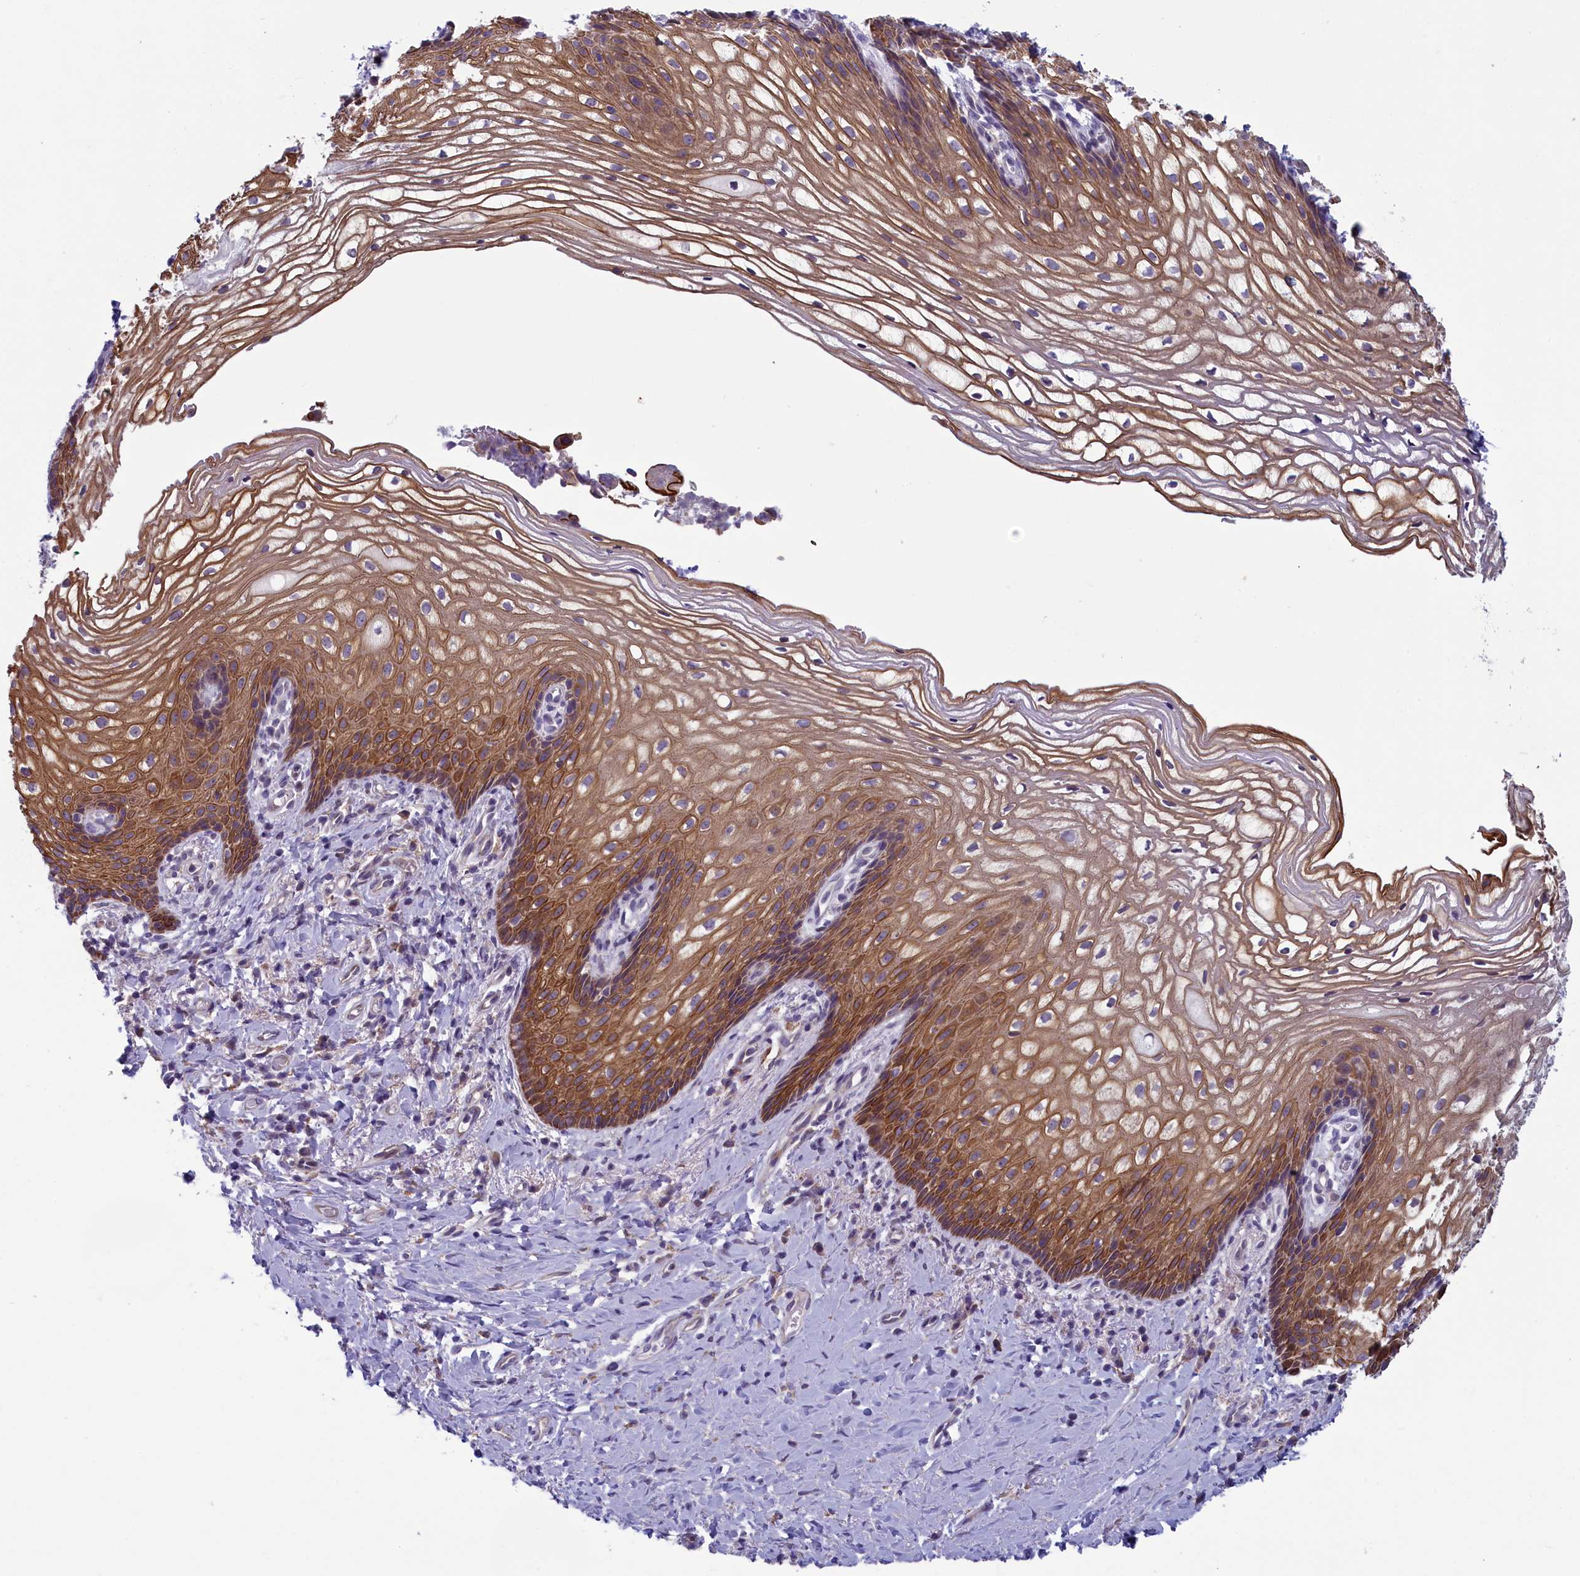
{"staining": {"intensity": "moderate", "quantity": ">75%", "location": "cytoplasmic/membranous"}, "tissue": "vagina", "cell_type": "Squamous epithelial cells", "image_type": "normal", "snomed": [{"axis": "morphology", "description": "Normal tissue, NOS"}, {"axis": "topography", "description": "Vagina"}], "caption": "Squamous epithelial cells exhibit medium levels of moderate cytoplasmic/membranous staining in about >75% of cells in normal human vagina. Immunohistochemistry (ihc) stains the protein in brown and the nuclei are stained blue.", "gene": "ANKRD39", "patient": {"sex": "female", "age": 60}}